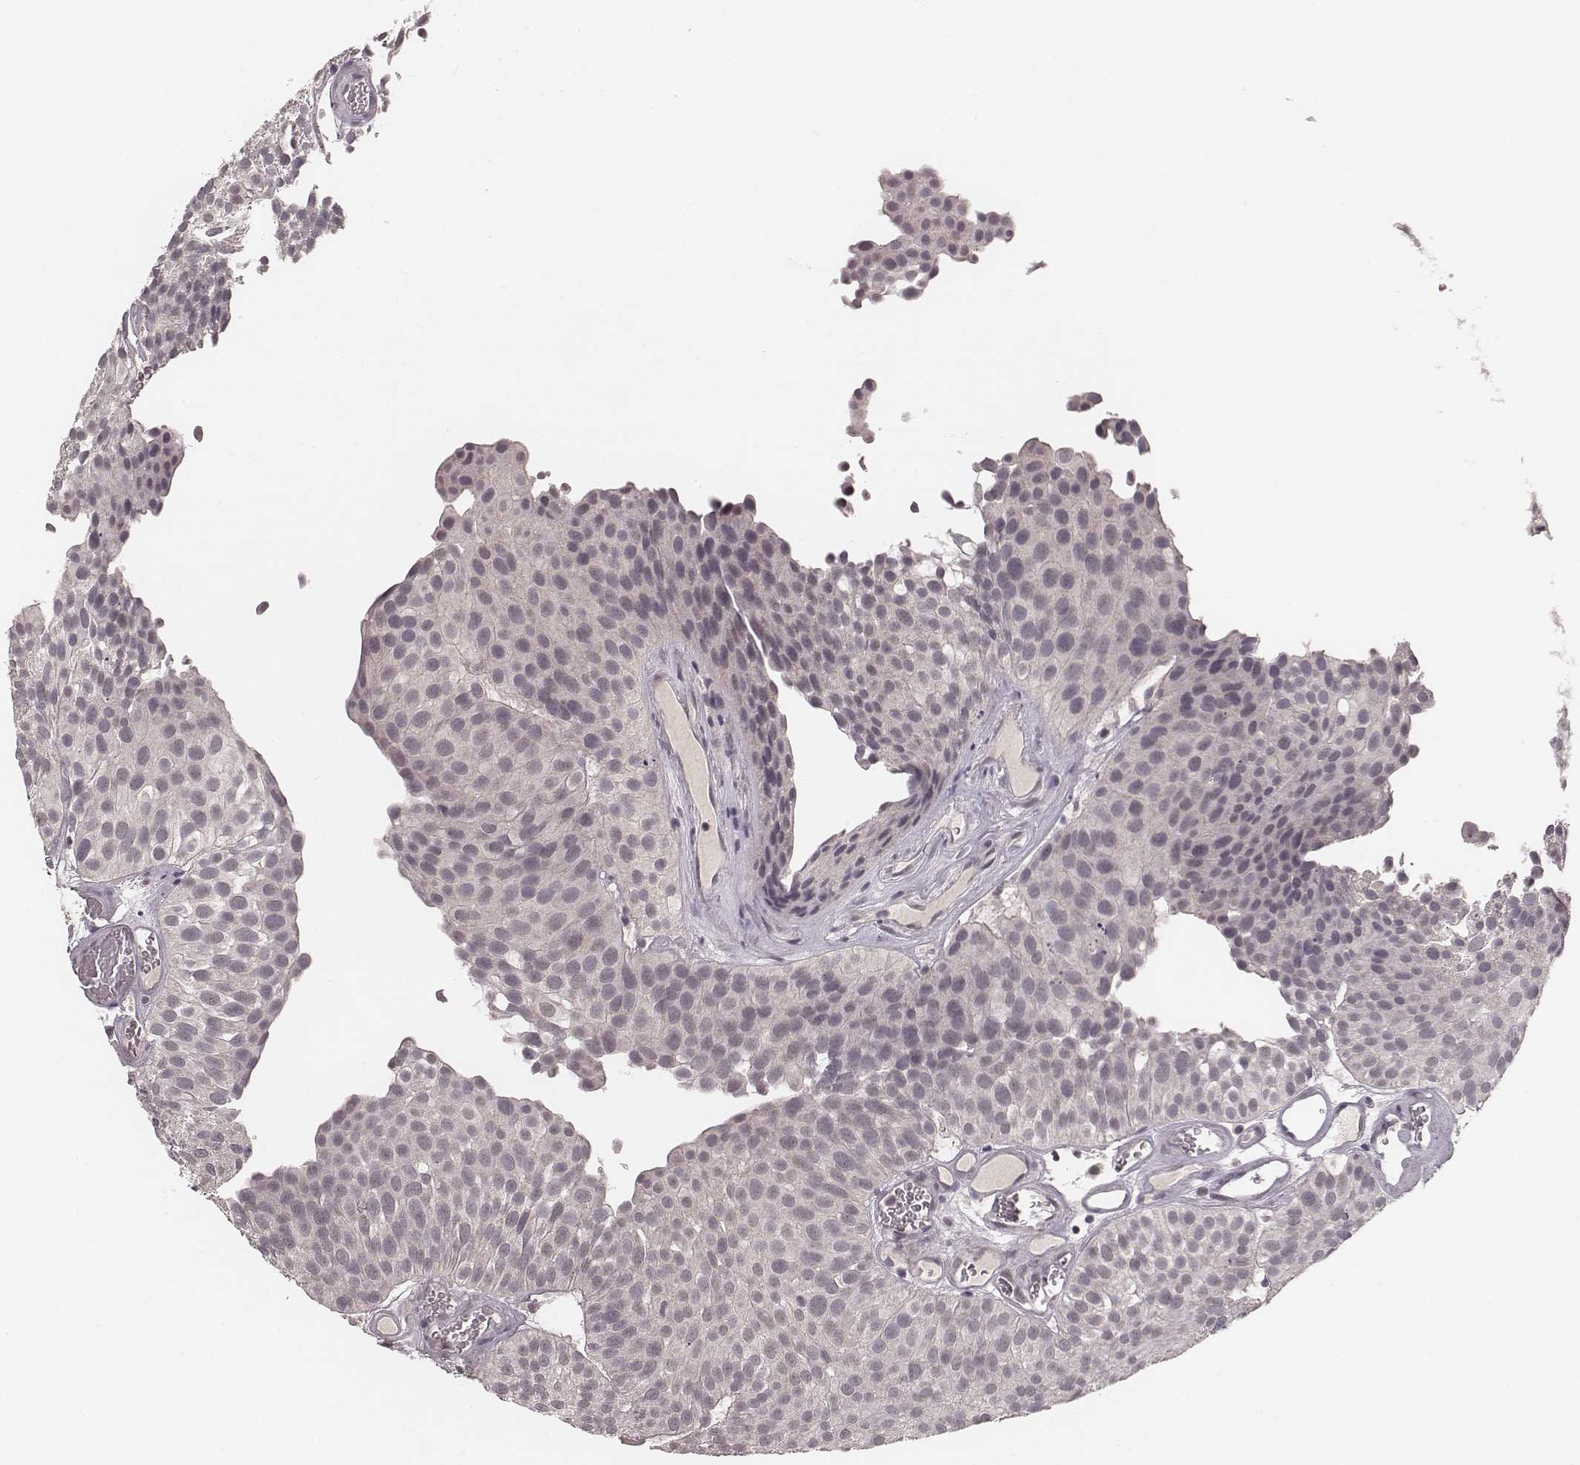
{"staining": {"intensity": "negative", "quantity": "none", "location": "none"}, "tissue": "urothelial cancer", "cell_type": "Tumor cells", "image_type": "cancer", "snomed": [{"axis": "morphology", "description": "Urothelial carcinoma, Low grade"}, {"axis": "topography", "description": "Urinary bladder"}], "caption": "A high-resolution histopathology image shows IHC staining of urothelial carcinoma (low-grade), which reveals no significant staining in tumor cells.", "gene": "LY6K", "patient": {"sex": "female", "age": 87}}